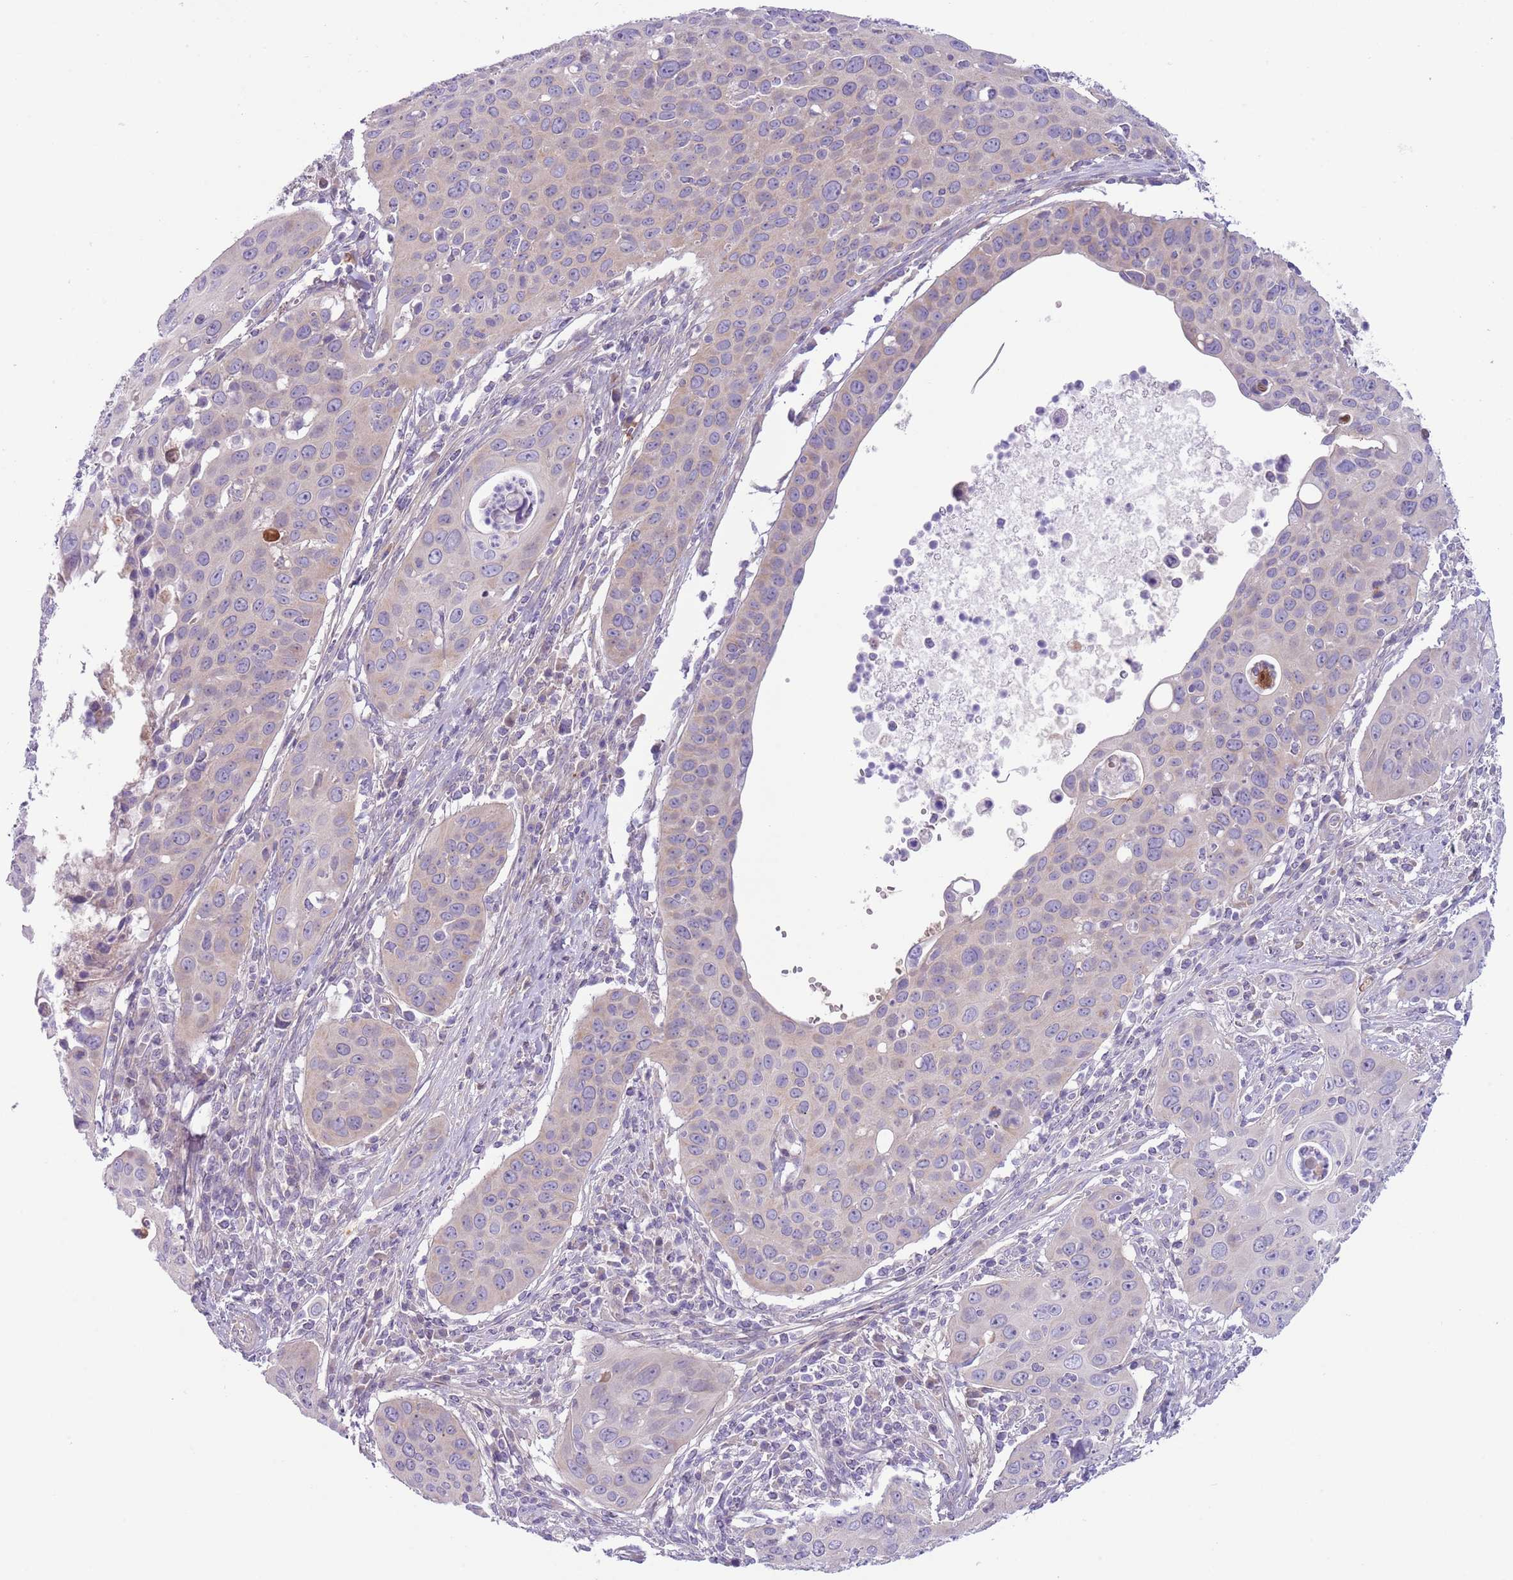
{"staining": {"intensity": "negative", "quantity": "none", "location": "none"}, "tissue": "cervical cancer", "cell_type": "Tumor cells", "image_type": "cancer", "snomed": [{"axis": "morphology", "description": "Squamous cell carcinoma, NOS"}, {"axis": "topography", "description": "Cervix"}], "caption": "Tumor cells are negative for protein expression in human cervical cancer. (Stains: DAB (3,3'-diaminobenzidine) immunohistochemistry with hematoxylin counter stain, Microscopy: brightfield microscopy at high magnification).", "gene": "CFH", "patient": {"sex": "female", "age": 36}}